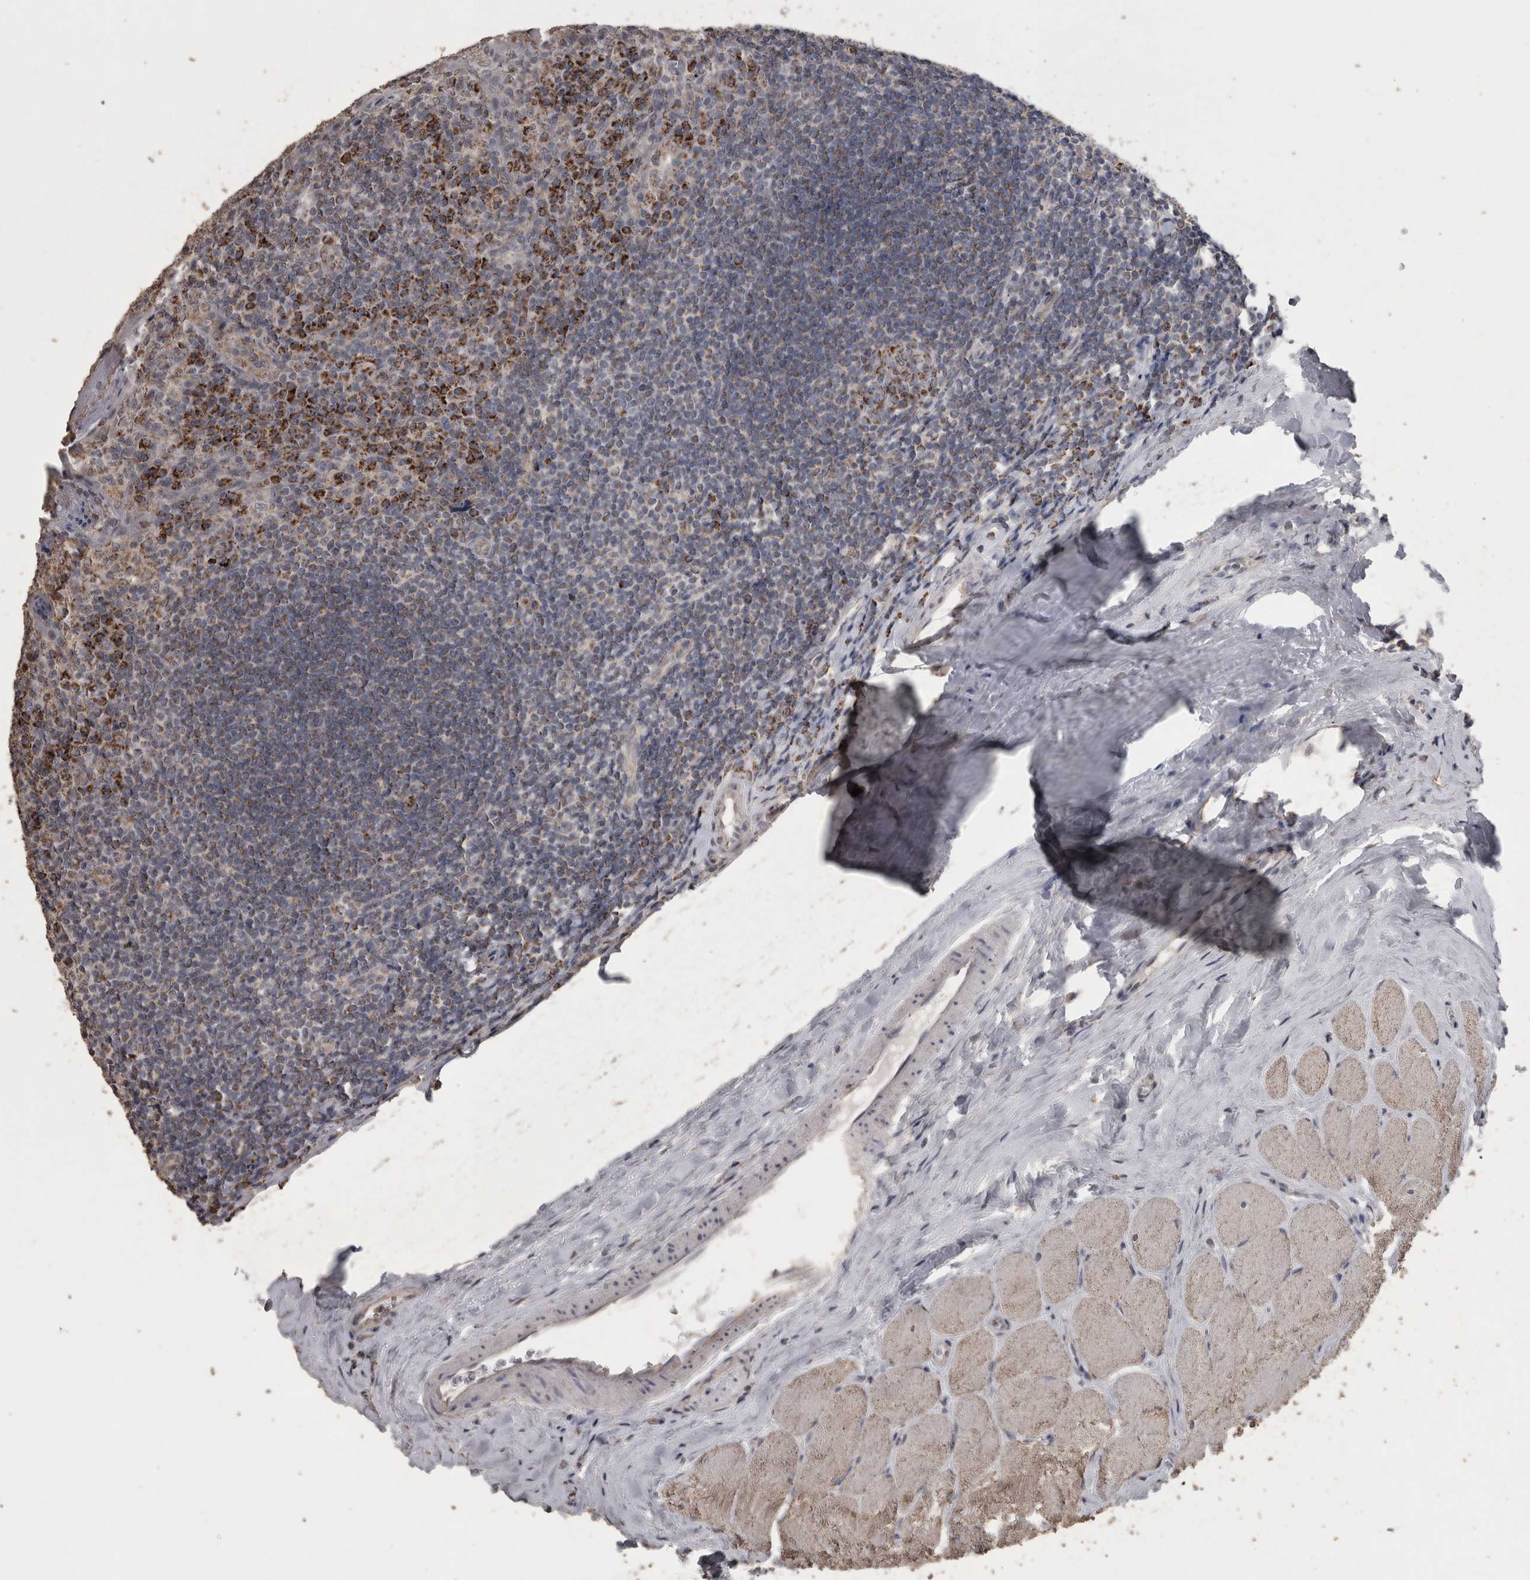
{"staining": {"intensity": "strong", "quantity": "25%-75%", "location": "cytoplasmic/membranous"}, "tissue": "tonsil", "cell_type": "Germinal center cells", "image_type": "normal", "snomed": [{"axis": "morphology", "description": "Normal tissue, NOS"}, {"axis": "topography", "description": "Tonsil"}], "caption": "Germinal center cells exhibit high levels of strong cytoplasmic/membranous positivity in approximately 25%-75% of cells in unremarkable tonsil. (DAB (3,3'-diaminobenzidine) IHC, brown staining for protein, blue staining for nuclei).", "gene": "ACADM", "patient": {"sex": "male", "age": 27}}